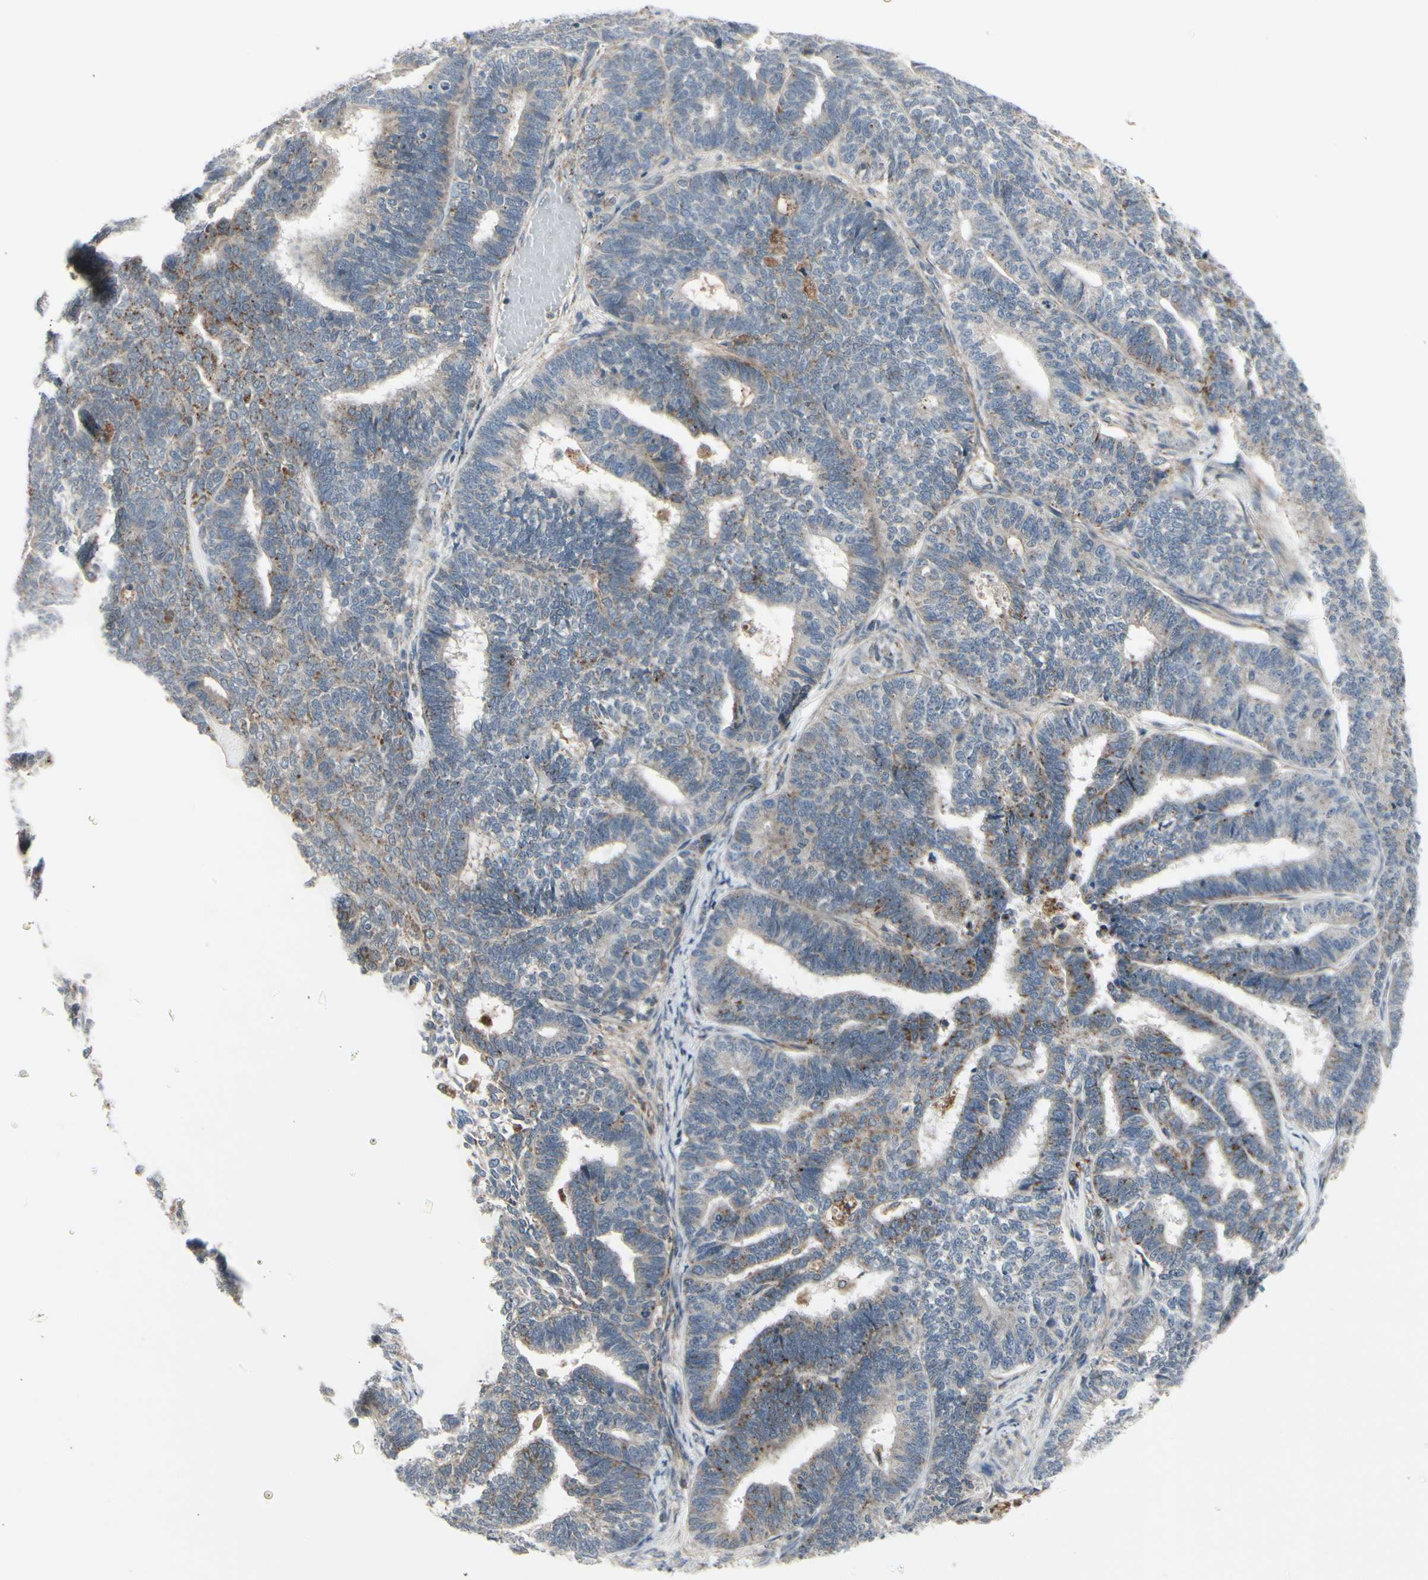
{"staining": {"intensity": "moderate", "quantity": "<25%", "location": "cytoplasmic/membranous"}, "tissue": "endometrial cancer", "cell_type": "Tumor cells", "image_type": "cancer", "snomed": [{"axis": "morphology", "description": "Adenocarcinoma, NOS"}, {"axis": "topography", "description": "Endometrium"}], "caption": "Protein analysis of endometrial cancer tissue displays moderate cytoplasmic/membranous positivity in about <25% of tumor cells.", "gene": "GRN", "patient": {"sex": "female", "age": 70}}